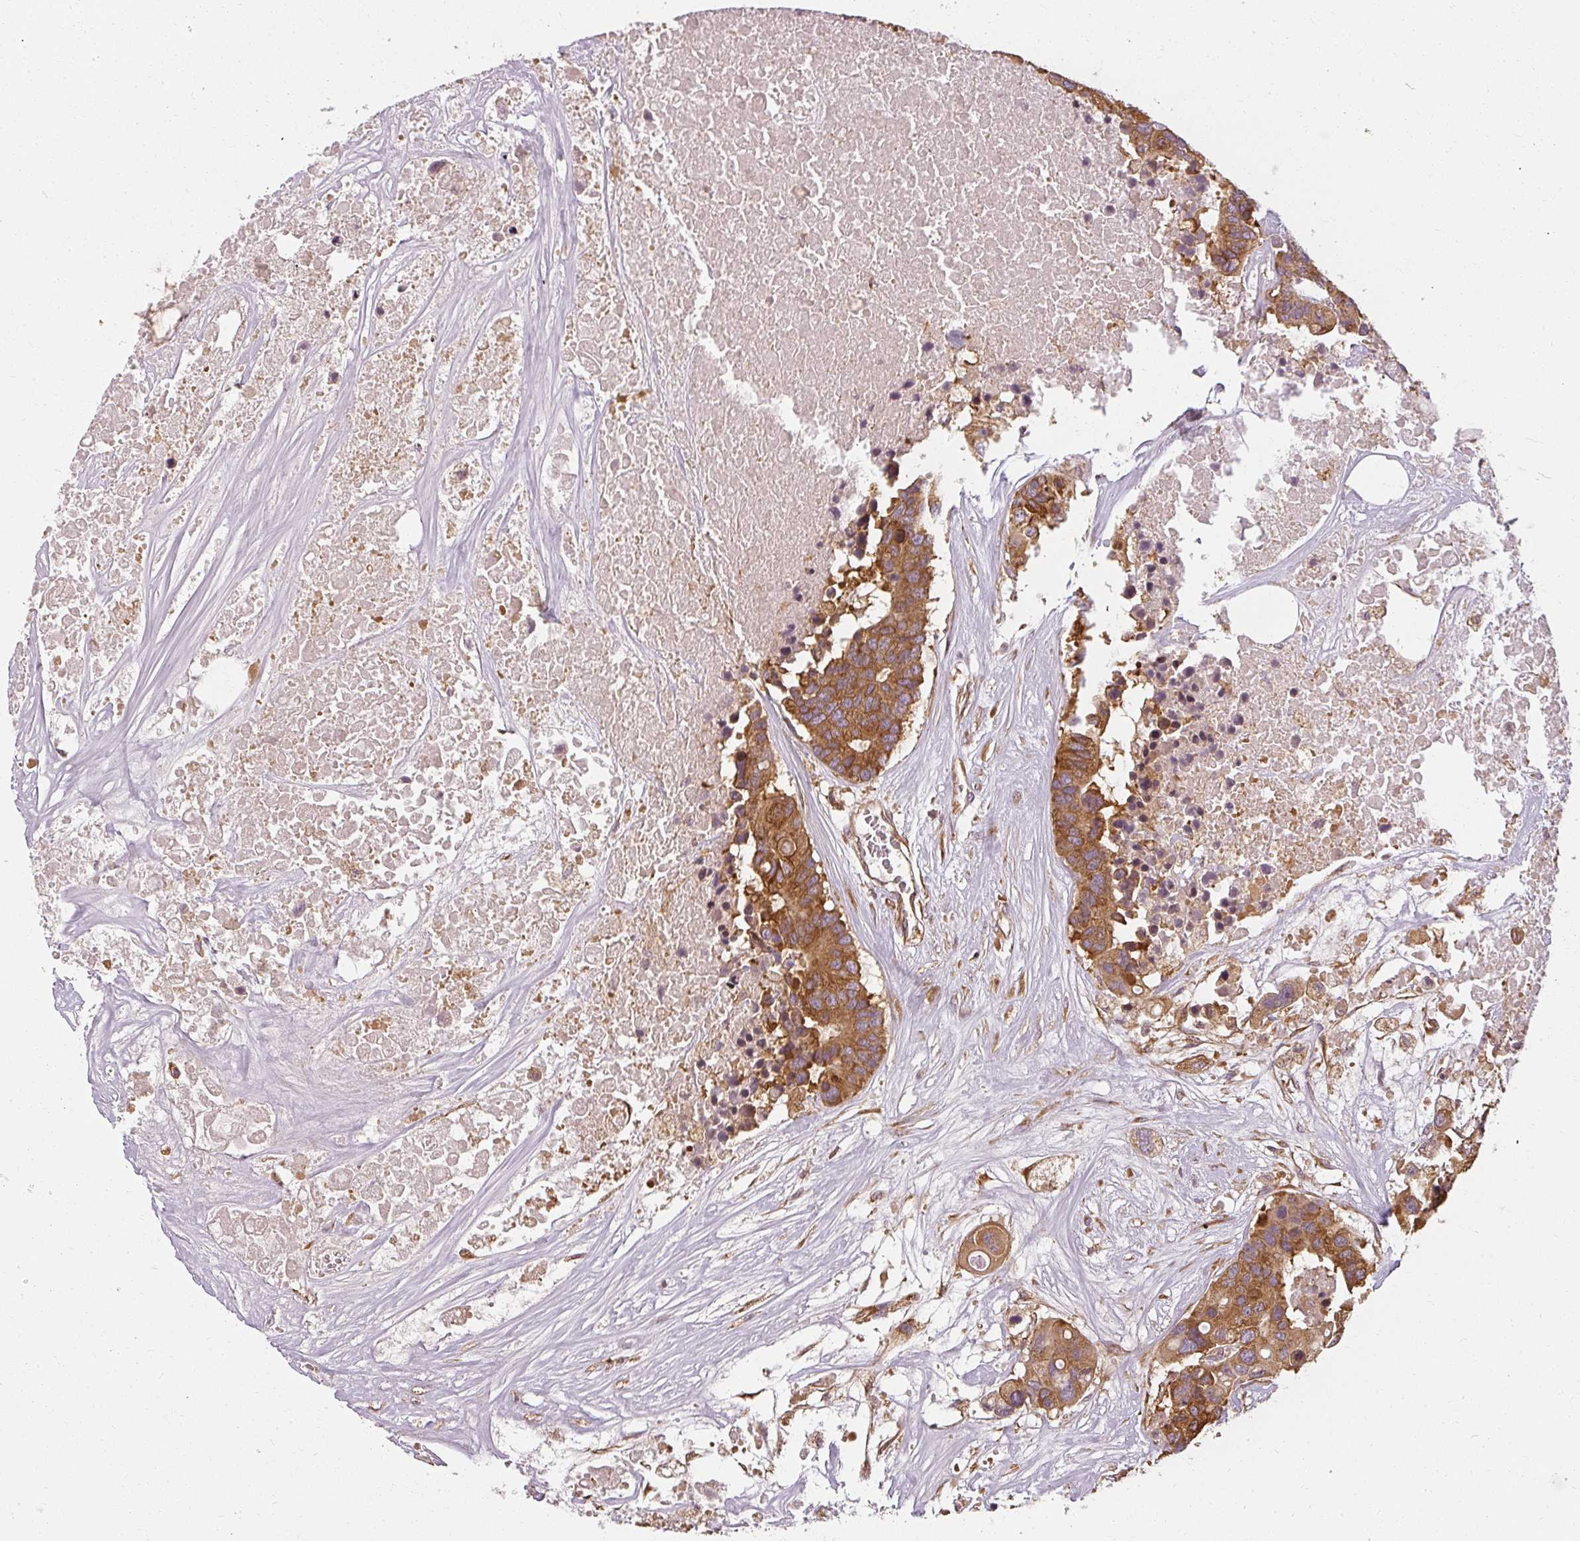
{"staining": {"intensity": "strong", "quantity": ">75%", "location": "cytoplasmic/membranous"}, "tissue": "colorectal cancer", "cell_type": "Tumor cells", "image_type": "cancer", "snomed": [{"axis": "morphology", "description": "Adenocarcinoma, NOS"}, {"axis": "topography", "description": "Colon"}], "caption": "Immunohistochemistry (IHC) (DAB) staining of human adenocarcinoma (colorectal) exhibits strong cytoplasmic/membranous protein expression in about >75% of tumor cells.", "gene": "RPL24", "patient": {"sex": "male", "age": 77}}